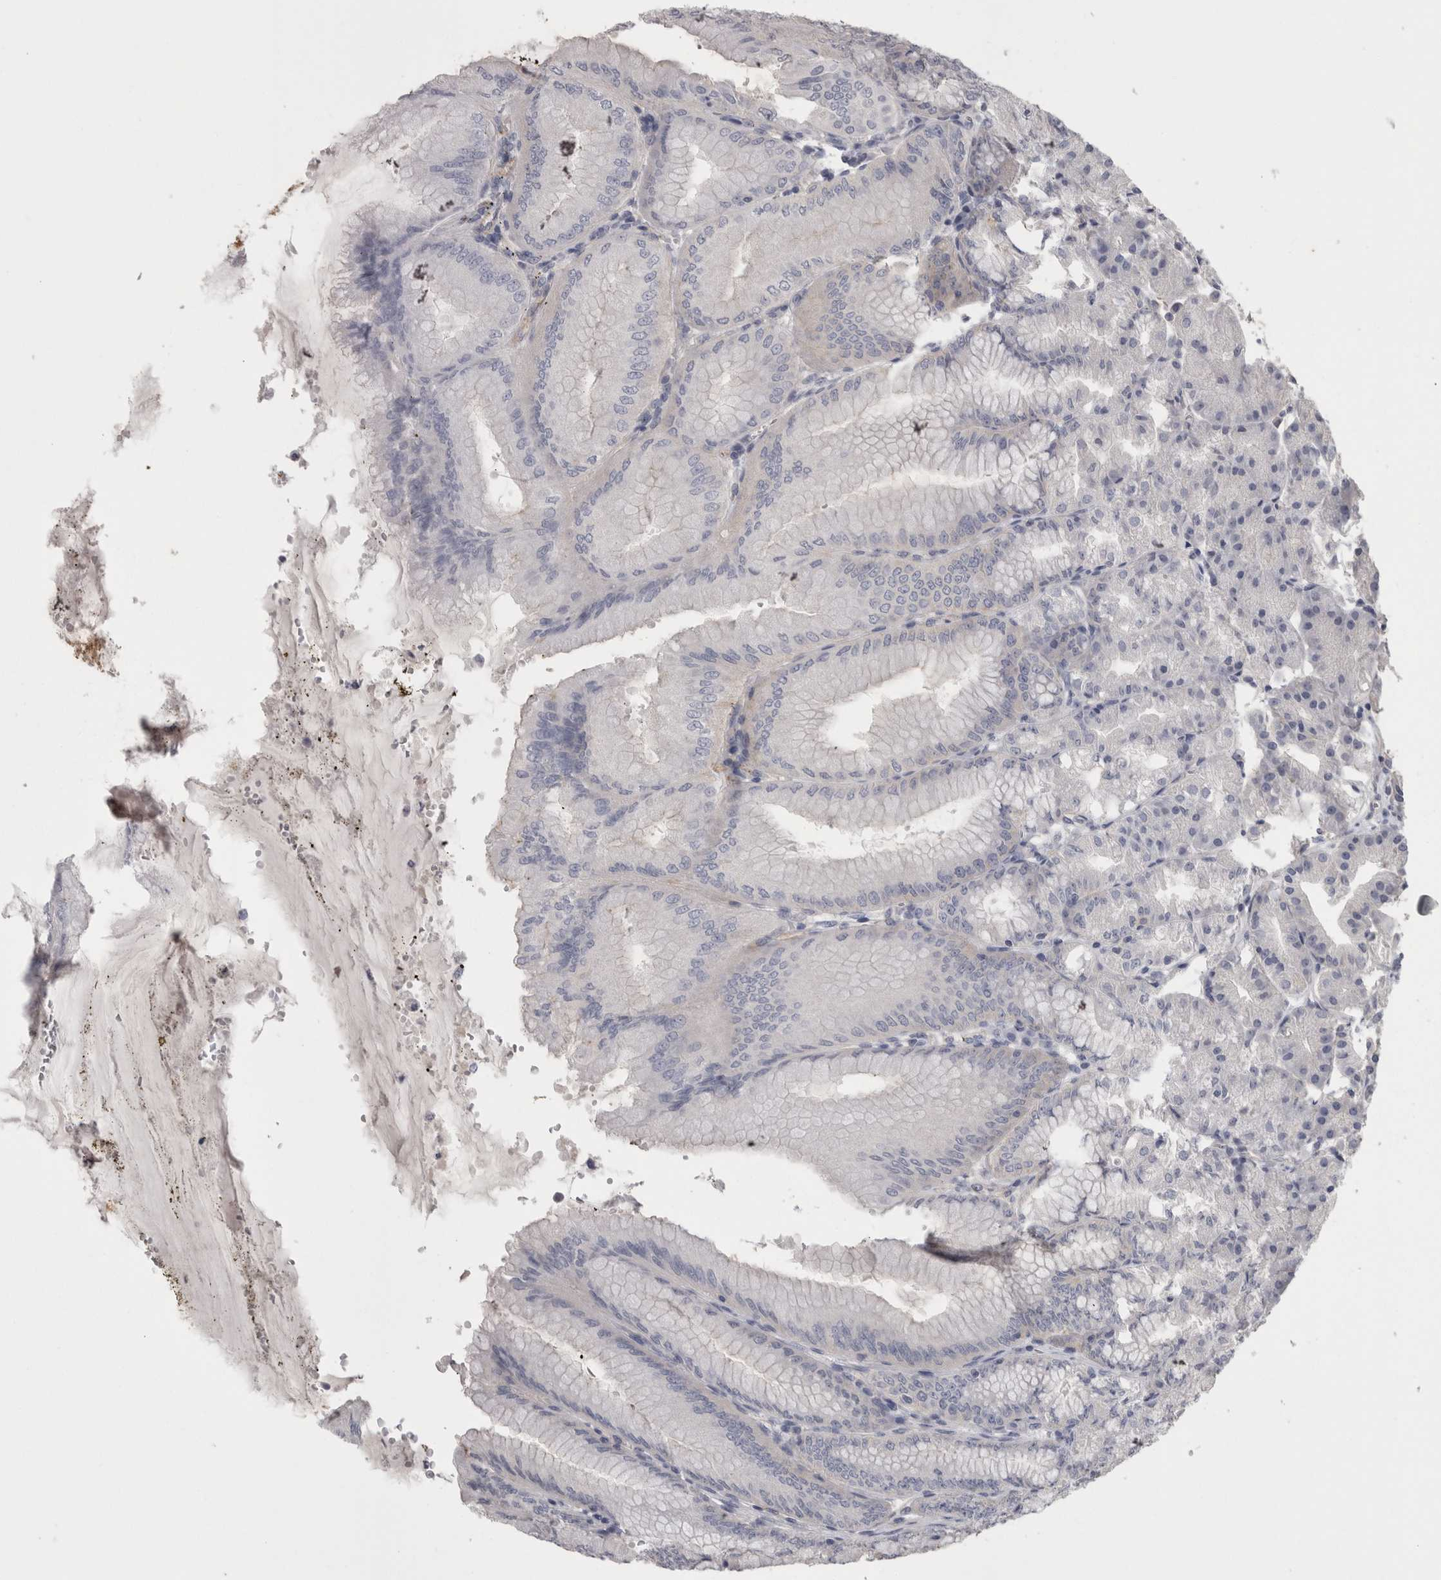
{"staining": {"intensity": "weak", "quantity": "<25%", "location": "cytoplasmic/membranous"}, "tissue": "stomach", "cell_type": "Glandular cells", "image_type": "normal", "snomed": [{"axis": "morphology", "description": "Normal tissue, NOS"}, {"axis": "topography", "description": "Stomach, lower"}], "caption": "DAB immunohistochemical staining of benign human stomach demonstrates no significant positivity in glandular cells.", "gene": "LYZL6", "patient": {"sex": "male", "age": 71}}